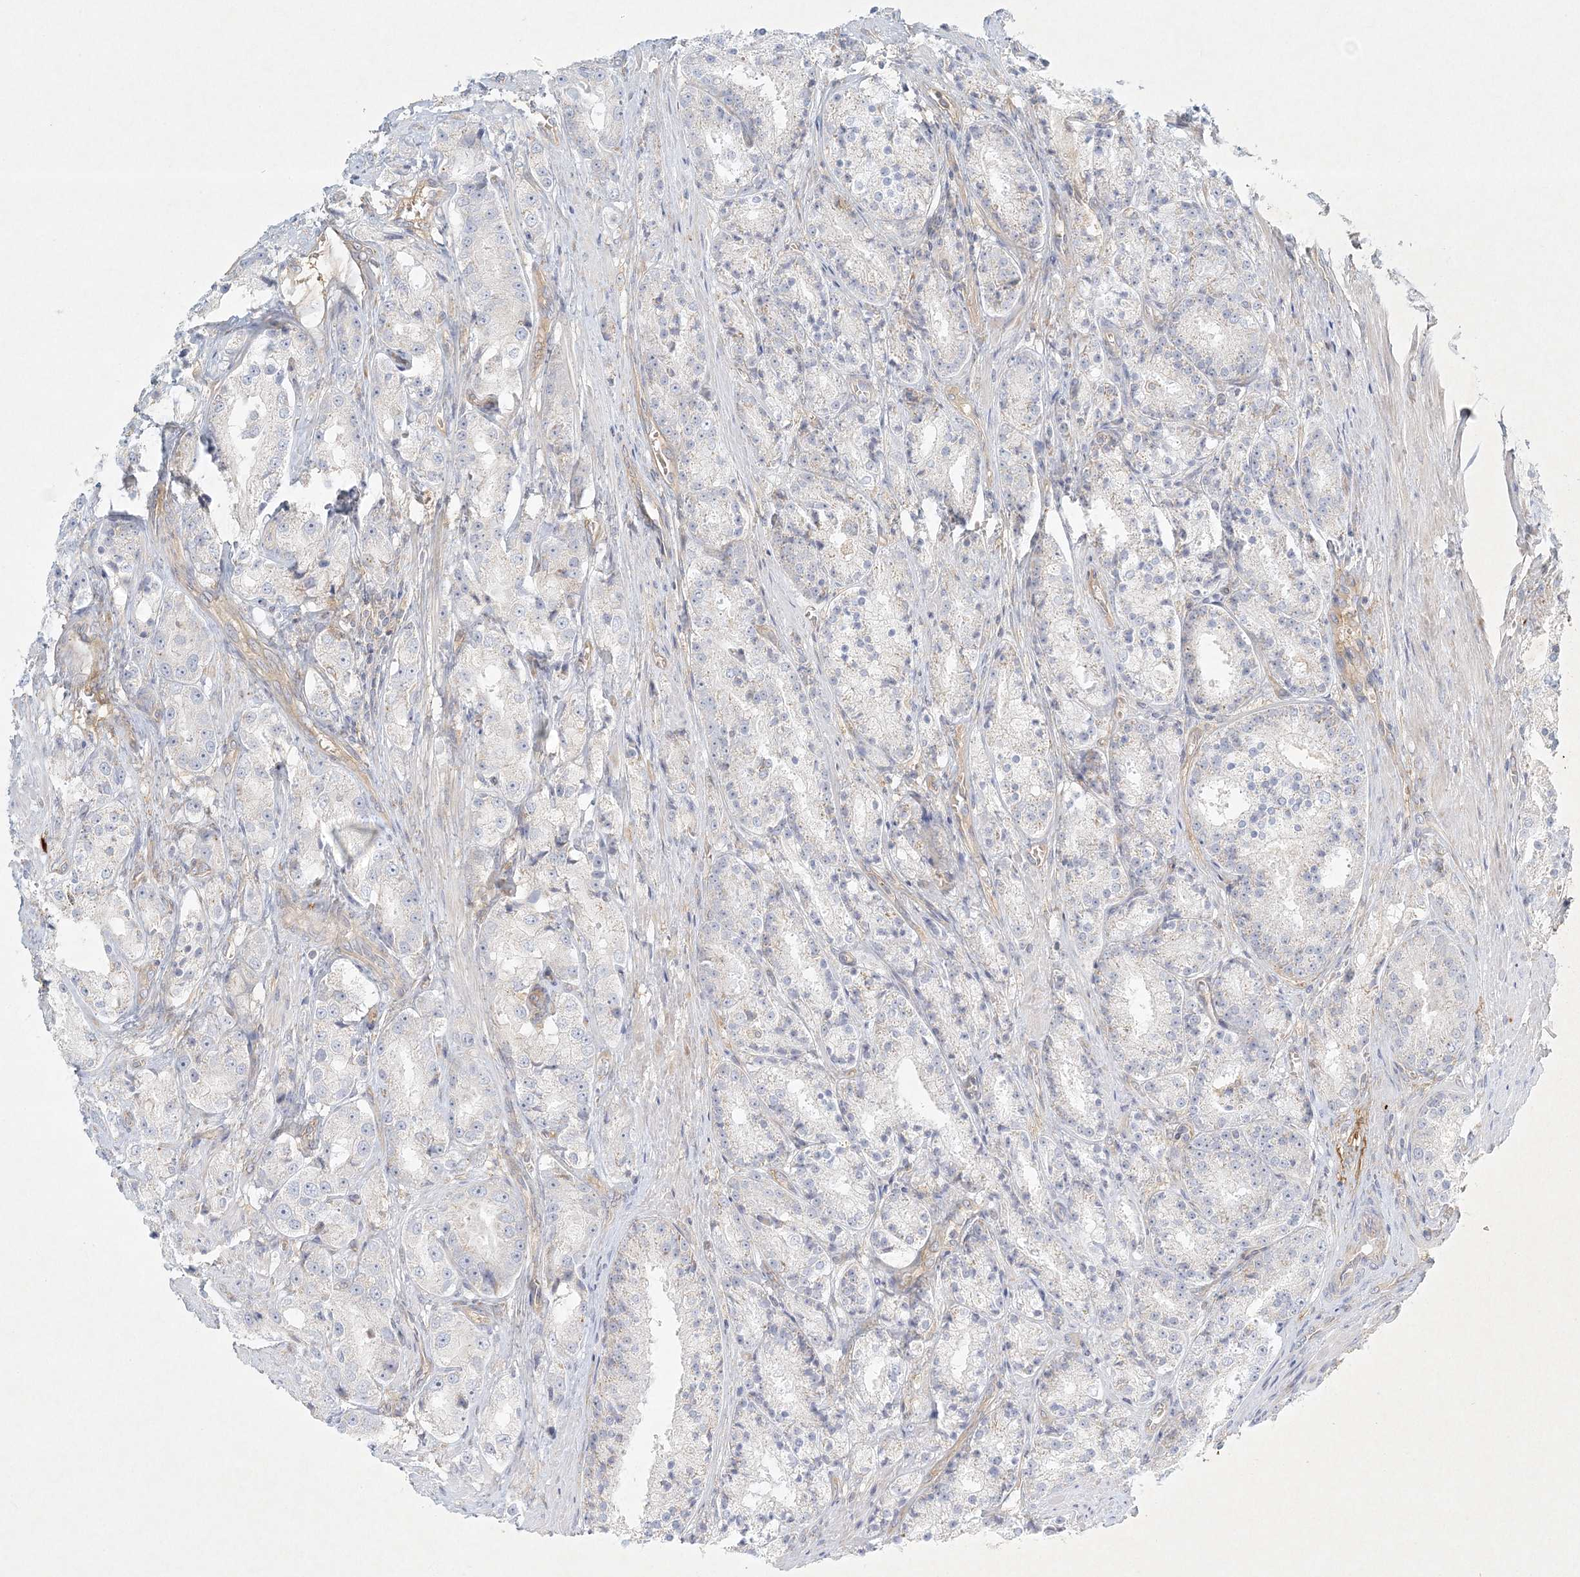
{"staining": {"intensity": "negative", "quantity": "none", "location": "none"}, "tissue": "prostate cancer", "cell_type": "Tumor cells", "image_type": "cancer", "snomed": [{"axis": "morphology", "description": "Adenocarcinoma, High grade"}, {"axis": "topography", "description": "Prostate"}], "caption": "DAB (3,3'-diaminobenzidine) immunohistochemical staining of human adenocarcinoma (high-grade) (prostate) shows no significant expression in tumor cells.", "gene": "STK11IP", "patient": {"sex": "male", "age": 60}}